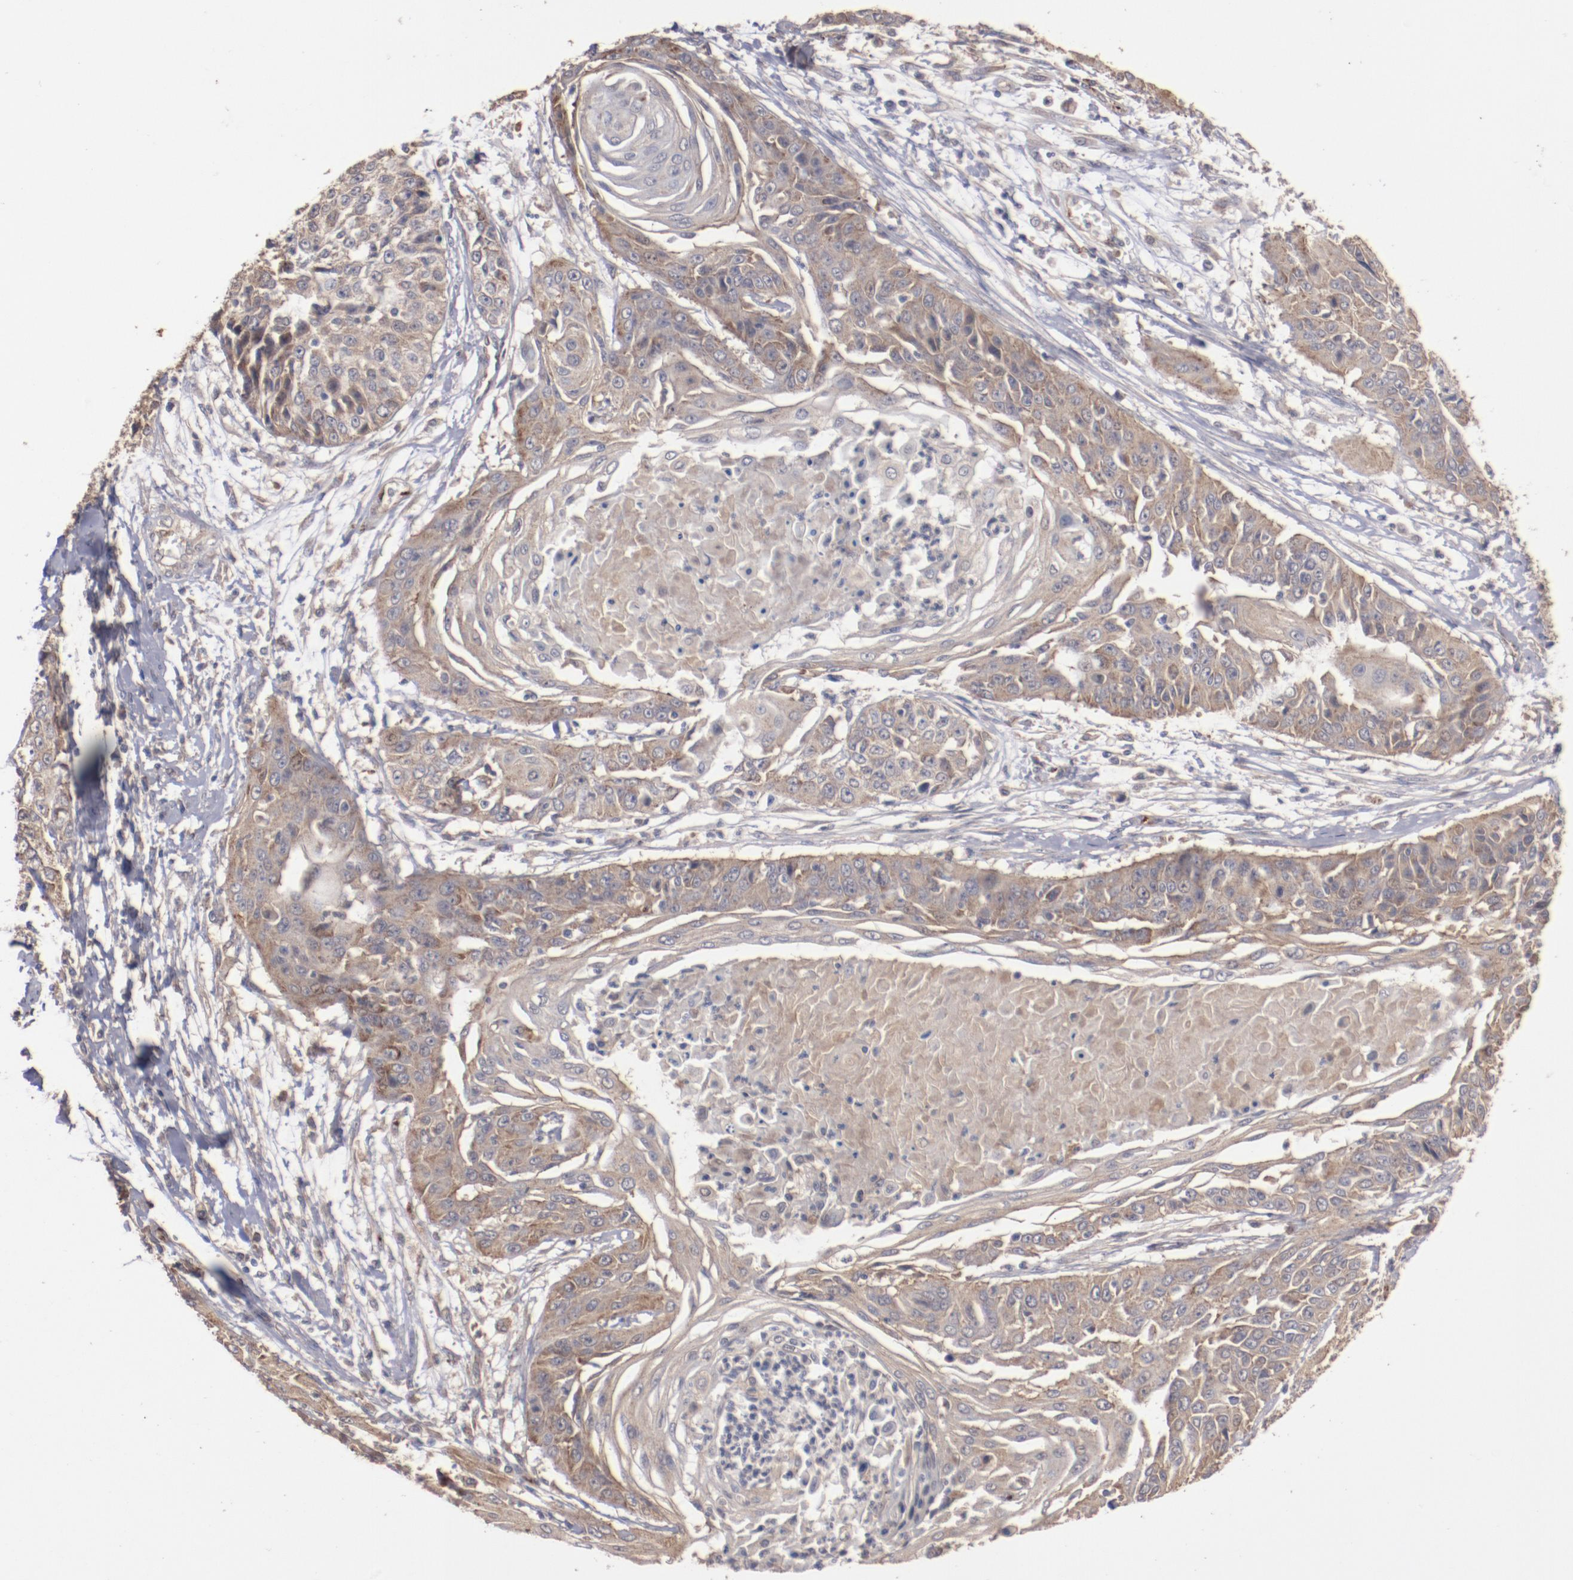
{"staining": {"intensity": "moderate", "quantity": ">75%", "location": "cytoplasmic/membranous"}, "tissue": "cervical cancer", "cell_type": "Tumor cells", "image_type": "cancer", "snomed": [{"axis": "morphology", "description": "Squamous cell carcinoma, NOS"}, {"axis": "topography", "description": "Cervix"}], "caption": "This micrograph demonstrates cervical cancer (squamous cell carcinoma) stained with immunohistochemistry (IHC) to label a protein in brown. The cytoplasmic/membranous of tumor cells show moderate positivity for the protein. Nuclei are counter-stained blue.", "gene": "DIPK2B", "patient": {"sex": "female", "age": 64}}